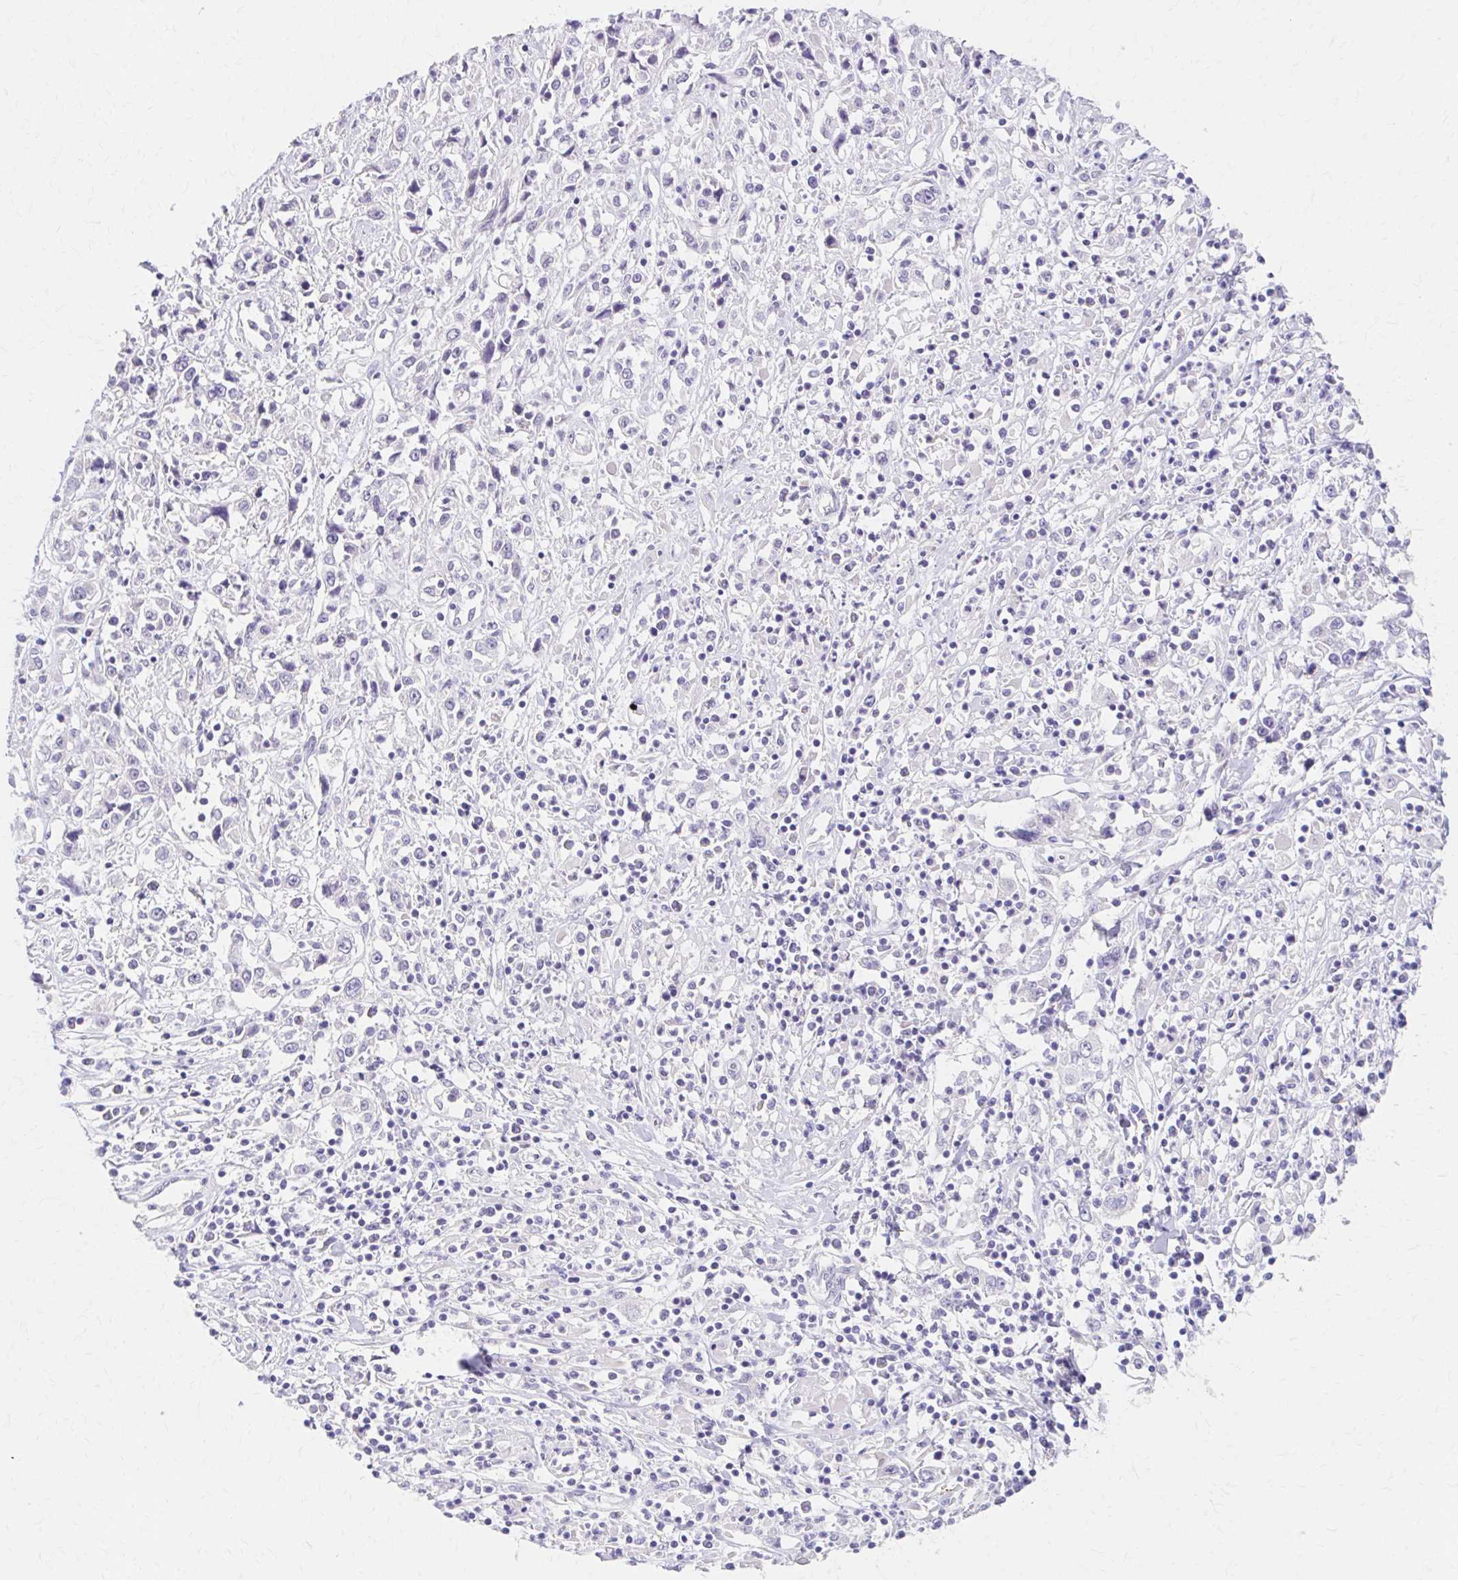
{"staining": {"intensity": "negative", "quantity": "none", "location": "none"}, "tissue": "cervical cancer", "cell_type": "Tumor cells", "image_type": "cancer", "snomed": [{"axis": "morphology", "description": "Adenocarcinoma, NOS"}, {"axis": "topography", "description": "Cervix"}], "caption": "This histopathology image is of cervical cancer (adenocarcinoma) stained with immunohistochemistry to label a protein in brown with the nuclei are counter-stained blue. There is no expression in tumor cells.", "gene": "AZGP1", "patient": {"sex": "female", "age": 40}}